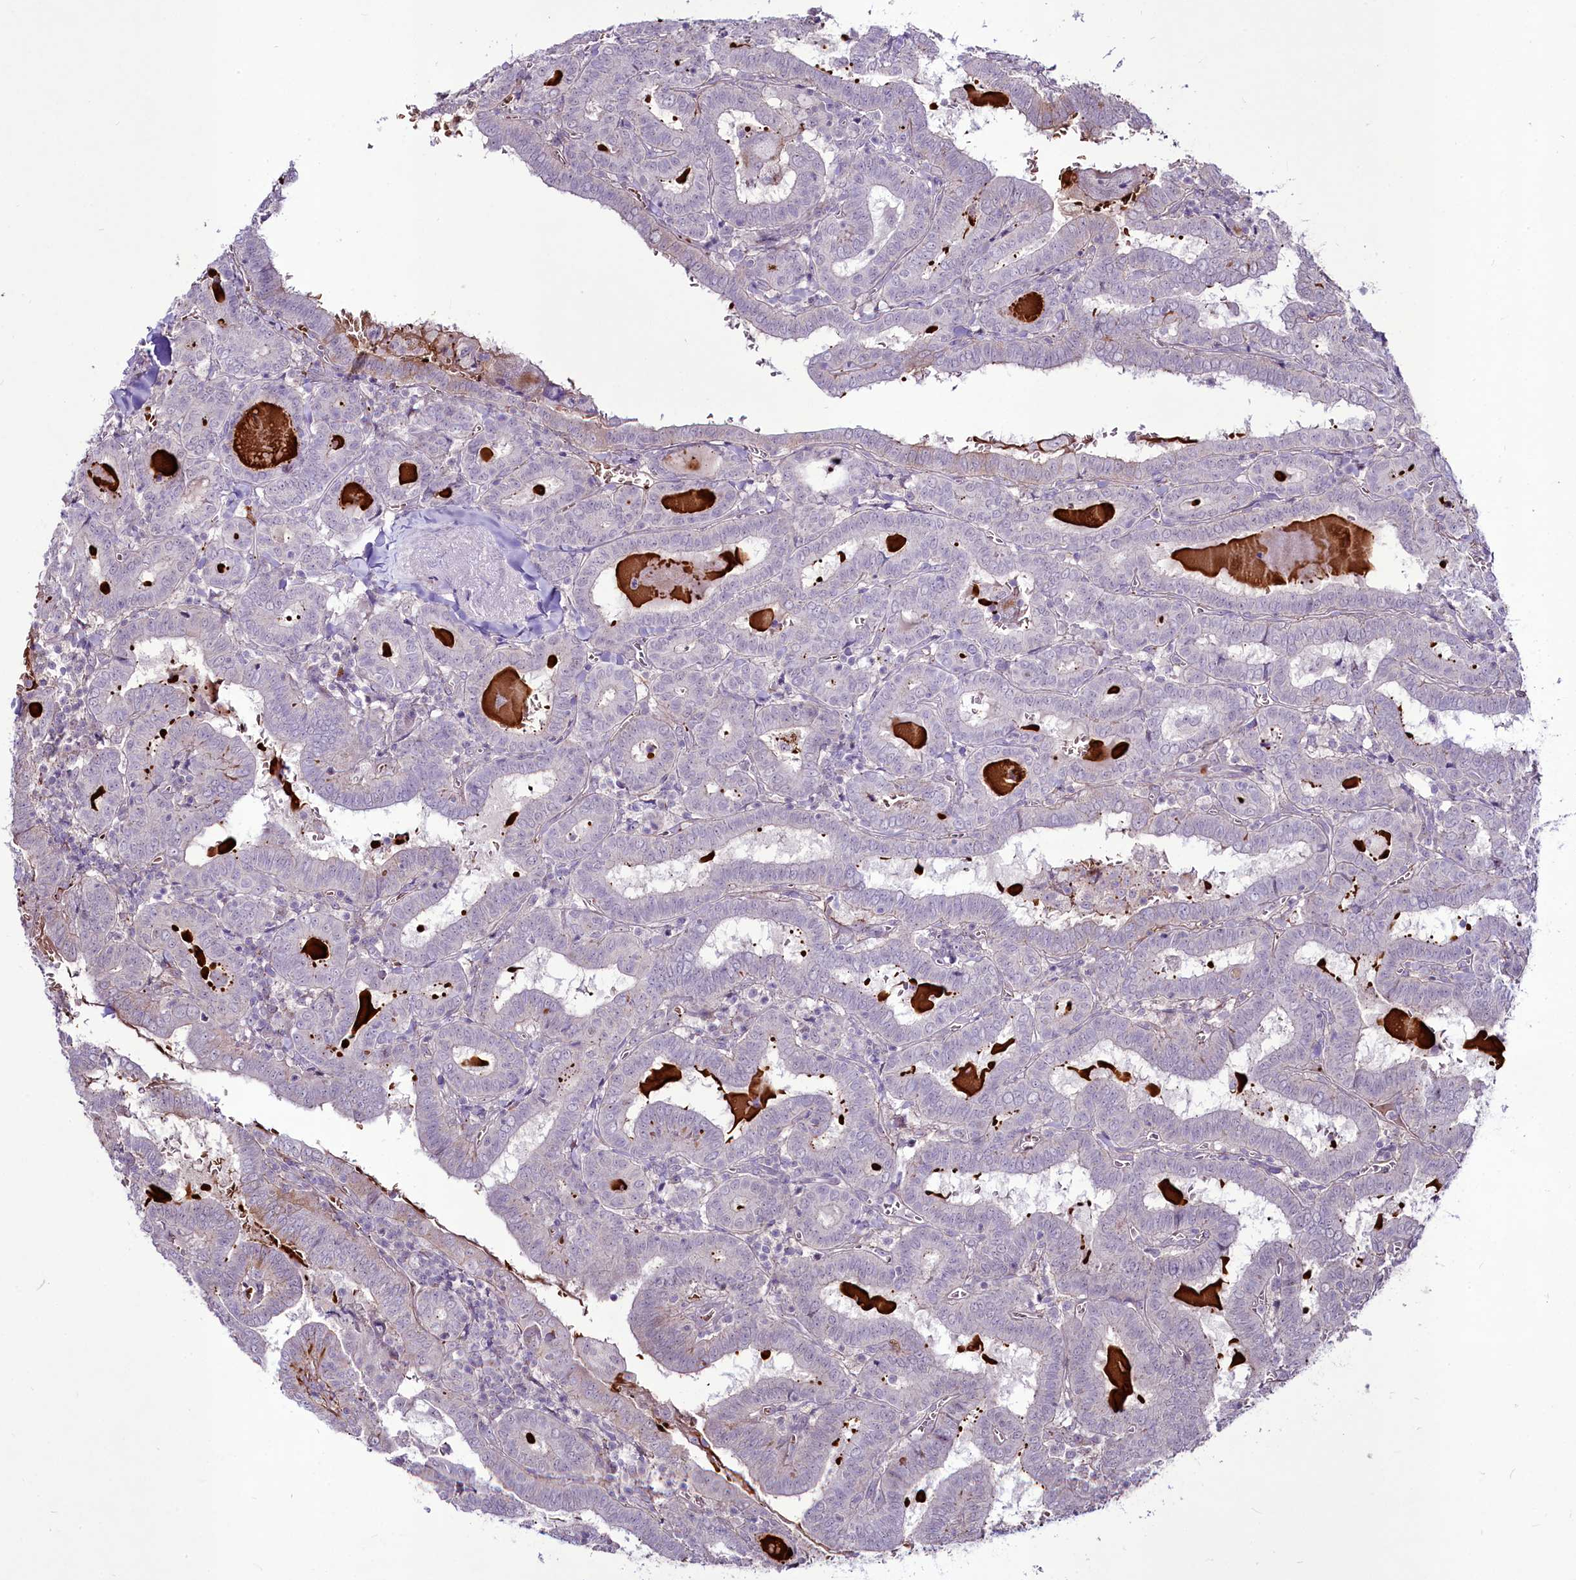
{"staining": {"intensity": "negative", "quantity": "none", "location": "none"}, "tissue": "thyroid cancer", "cell_type": "Tumor cells", "image_type": "cancer", "snomed": [{"axis": "morphology", "description": "Papillary adenocarcinoma, NOS"}, {"axis": "topography", "description": "Thyroid gland"}], "caption": "A micrograph of human thyroid cancer is negative for staining in tumor cells.", "gene": "SUSD3", "patient": {"sex": "female", "age": 72}}